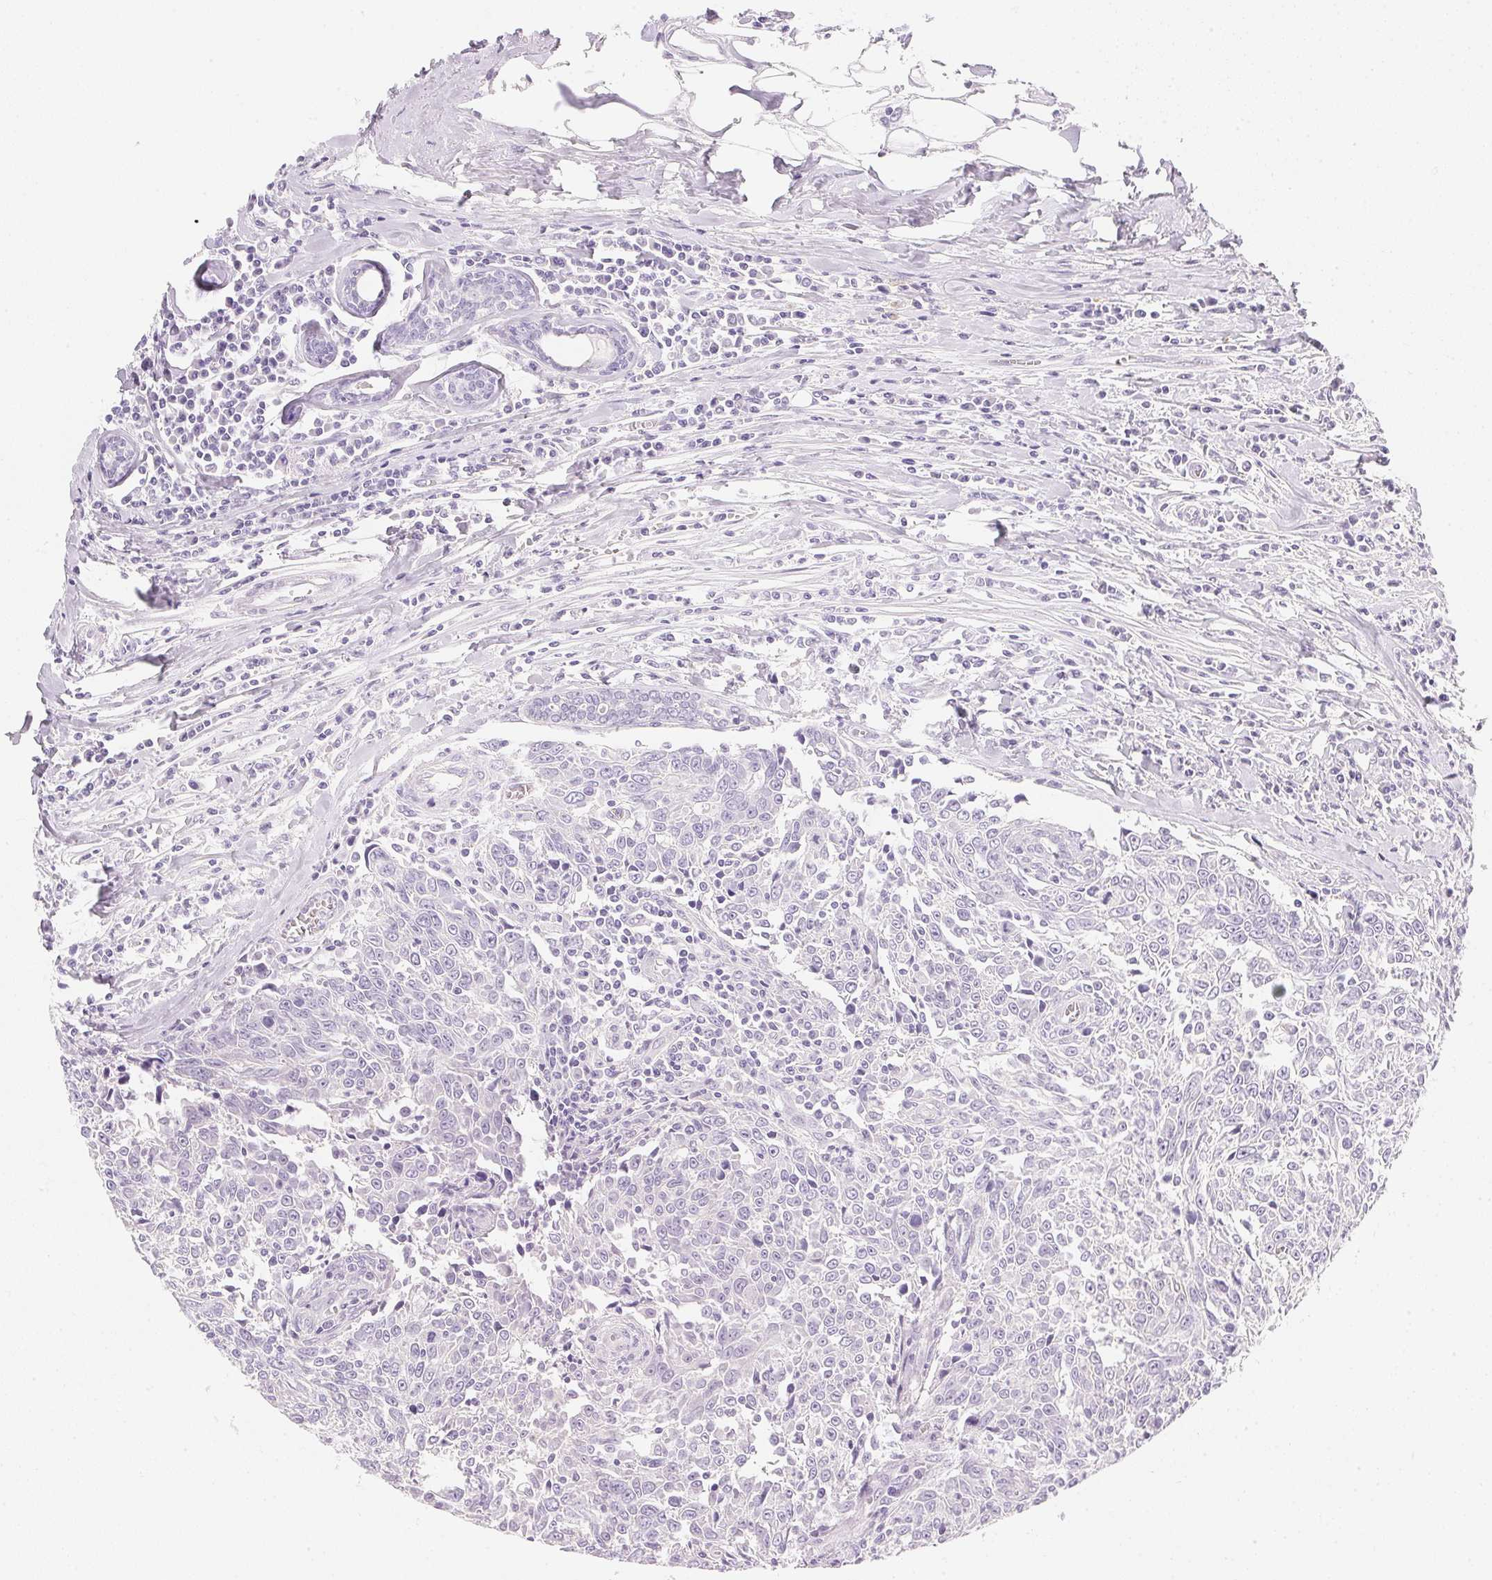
{"staining": {"intensity": "negative", "quantity": "none", "location": "none"}, "tissue": "breast cancer", "cell_type": "Tumor cells", "image_type": "cancer", "snomed": [{"axis": "morphology", "description": "Duct carcinoma"}, {"axis": "topography", "description": "Breast"}], "caption": "Human breast cancer (intraductal carcinoma) stained for a protein using IHC shows no staining in tumor cells.", "gene": "ACP3", "patient": {"sex": "female", "age": 50}}